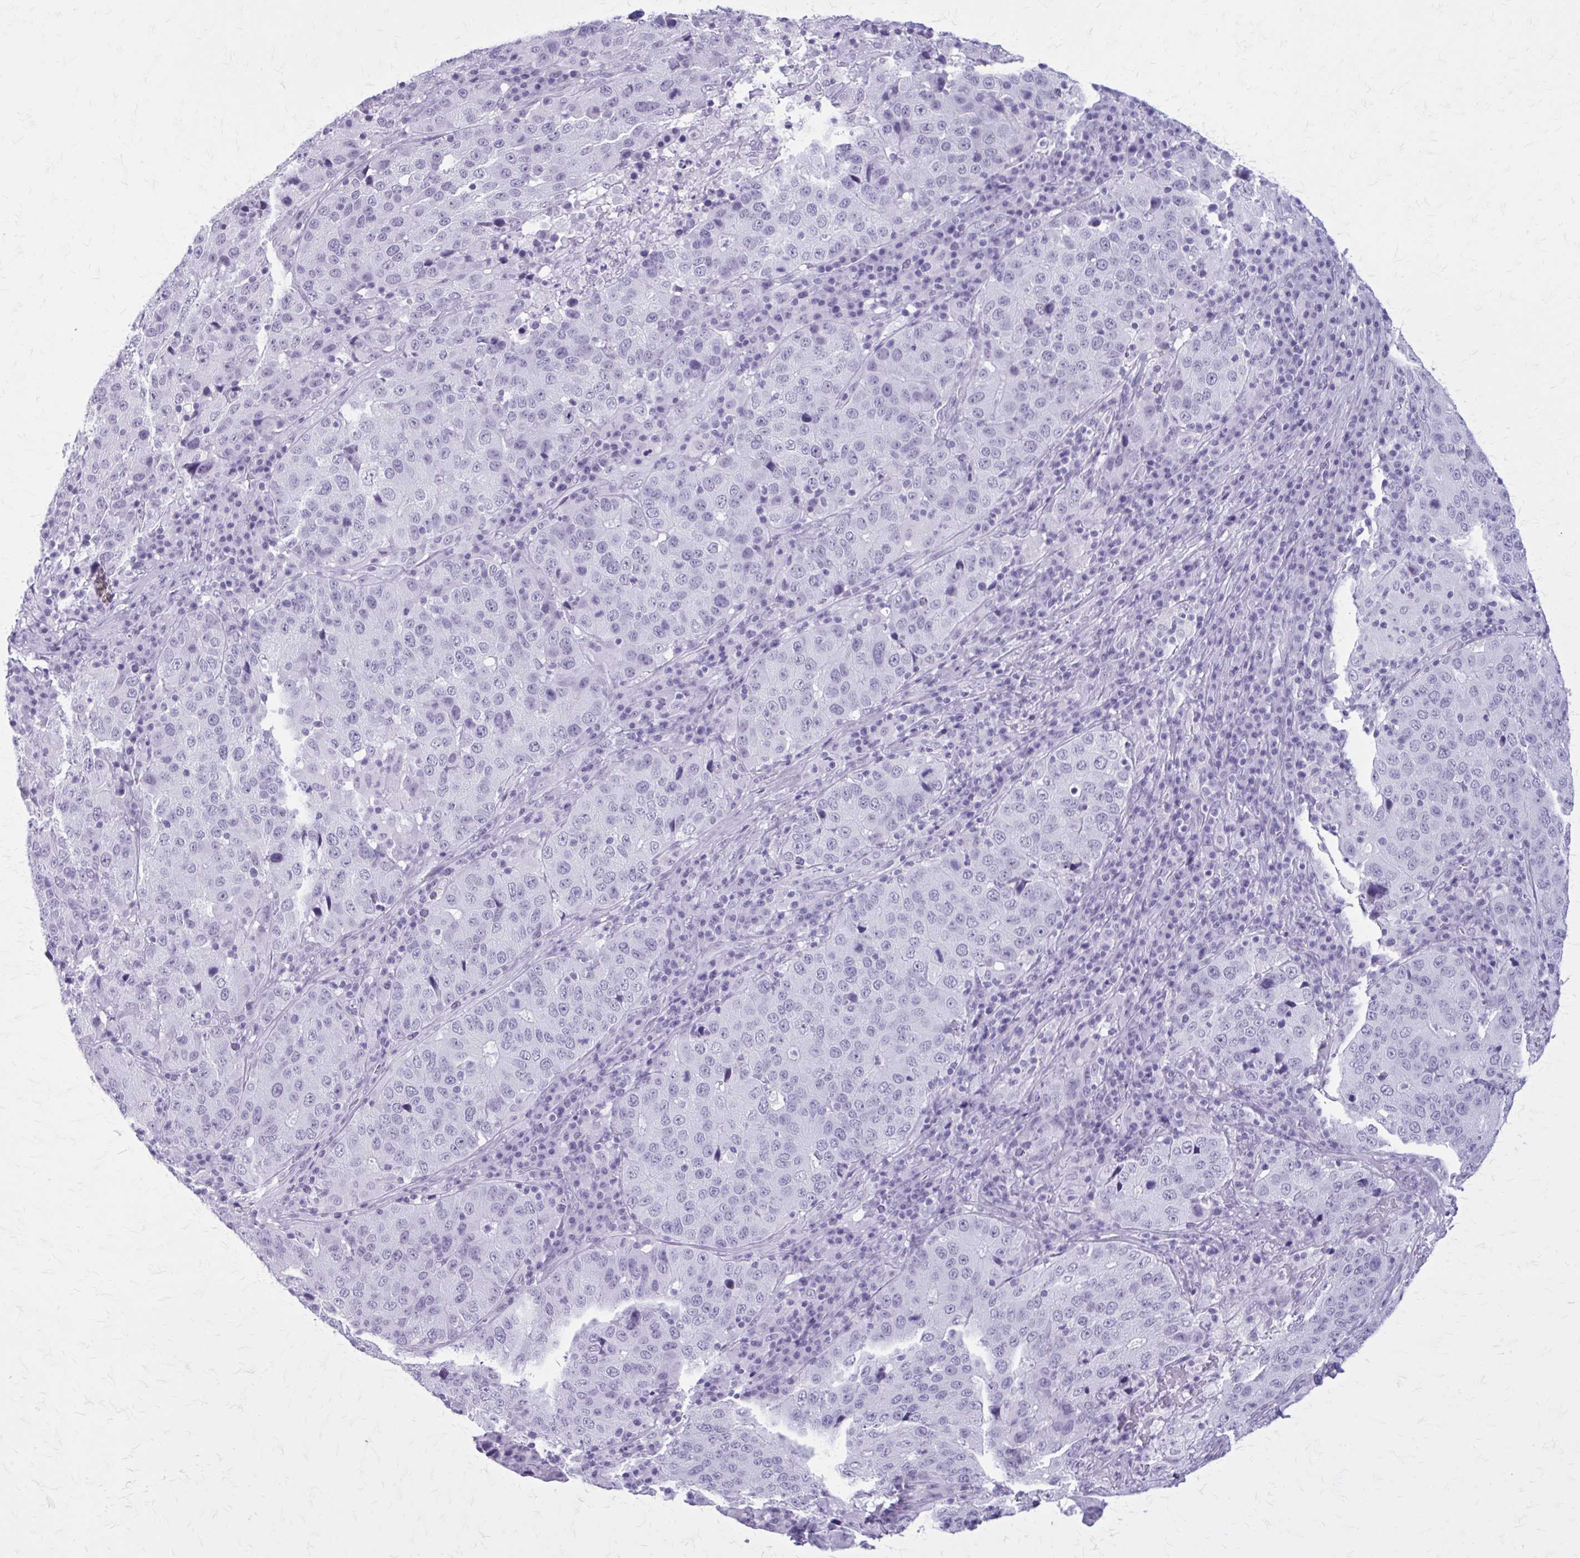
{"staining": {"intensity": "negative", "quantity": "none", "location": "none"}, "tissue": "stomach cancer", "cell_type": "Tumor cells", "image_type": "cancer", "snomed": [{"axis": "morphology", "description": "Adenocarcinoma, NOS"}, {"axis": "topography", "description": "Stomach"}], "caption": "The image demonstrates no significant staining in tumor cells of stomach cancer (adenocarcinoma).", "gene": "GAD1", "patient": {"sex": "male", "age": 71}}